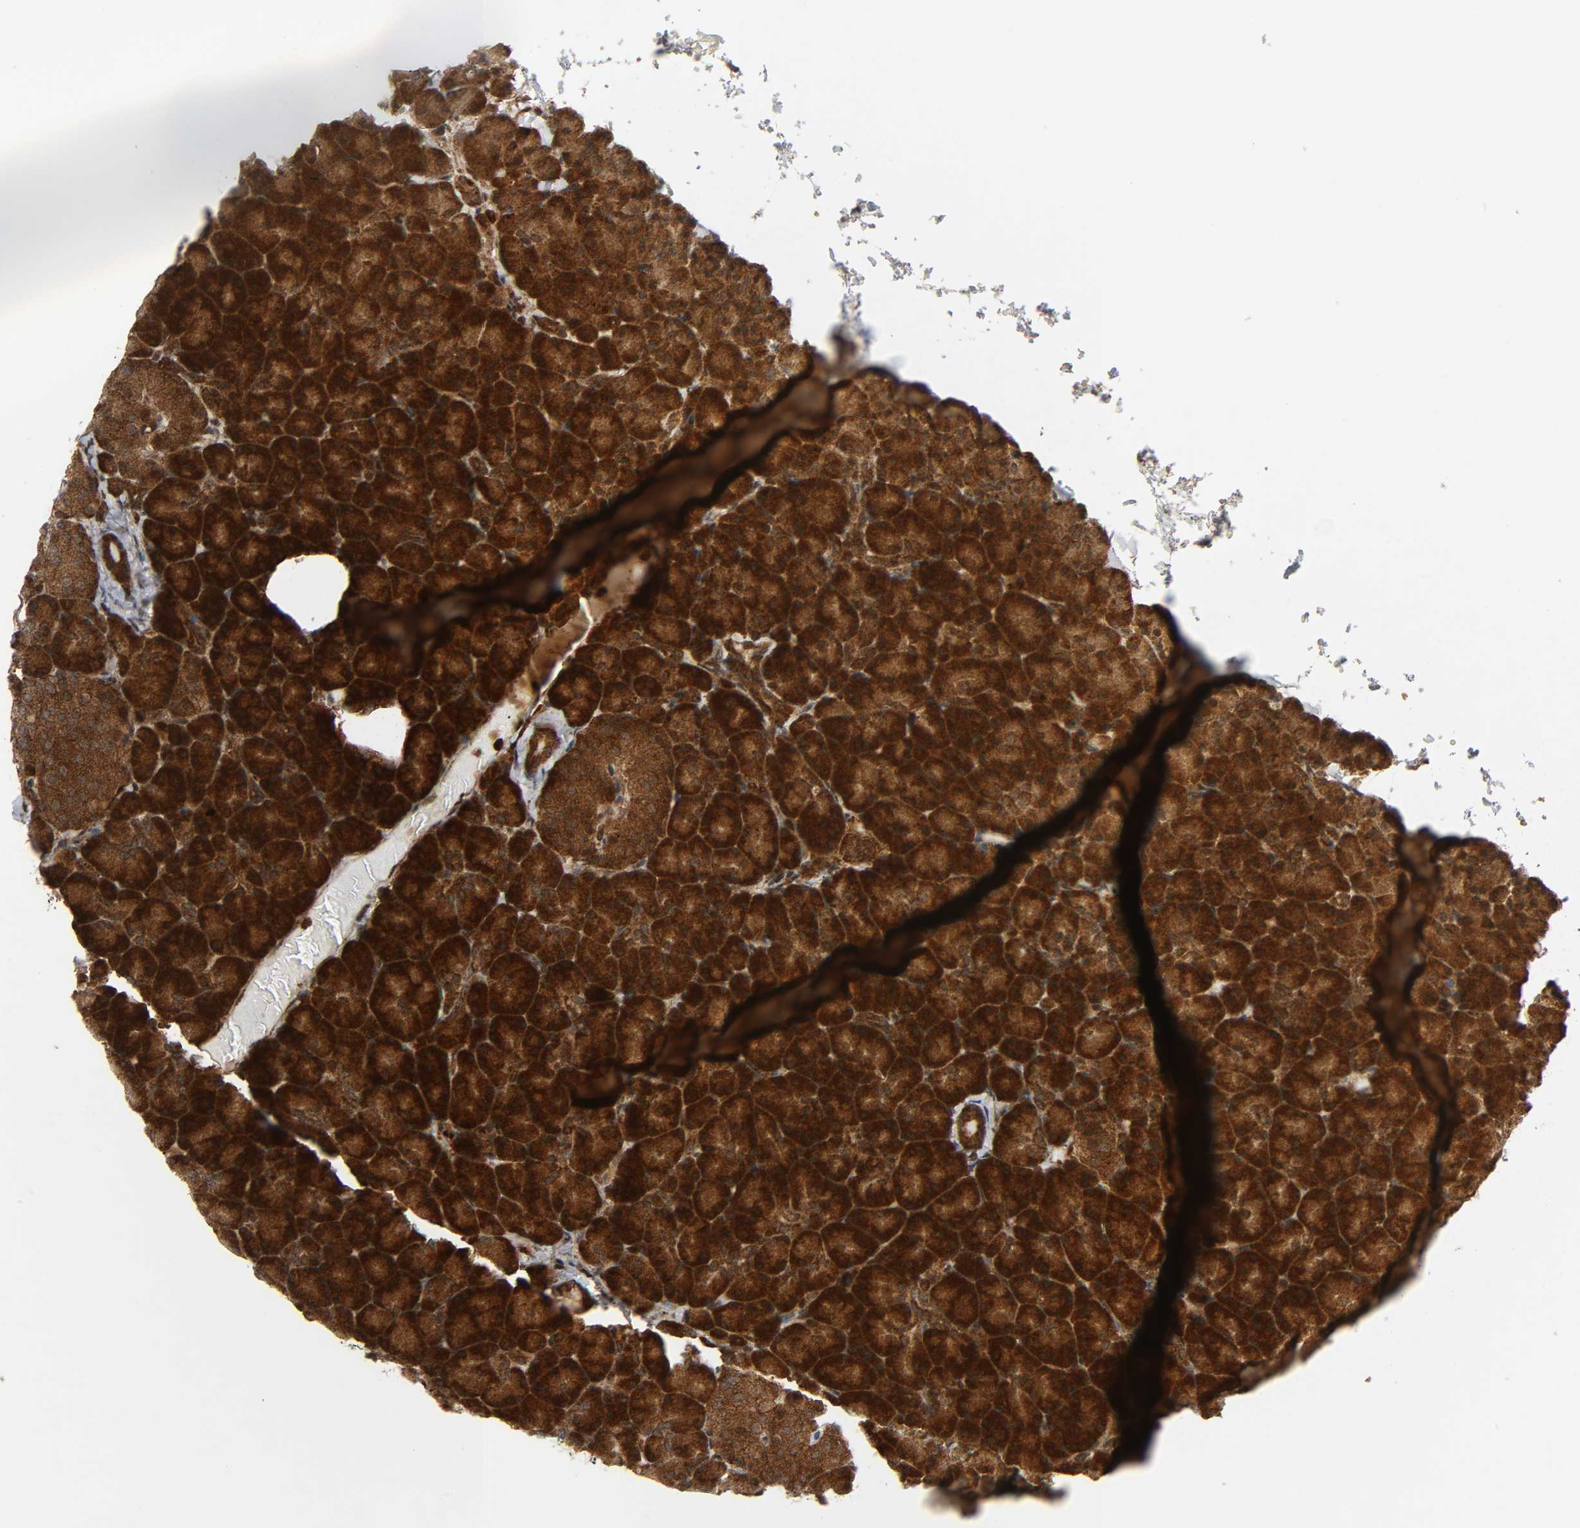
{"staining": {"intensity": "strong", "quantity": ">75%", "location": "cytoplasmic/membranous"}, "tissue": "pancreas", "cell_type": "Exocrine glandular cells", "image_type": "normal", "snomed": [{"axis": "morphology", "description": "Normal tissue, NOS"}, {"axis": "topography", "description": "Pancreas"}], "caption": "A photomicrograph showing strong cytoplasmic/membranous positivity in about >75% of exocrine glandular cells in unremarkable pancreas, as visualized by brown immunohistochemical staining.", "gene": "CHUK", "patient": {"sex": "female", "age": 43}}